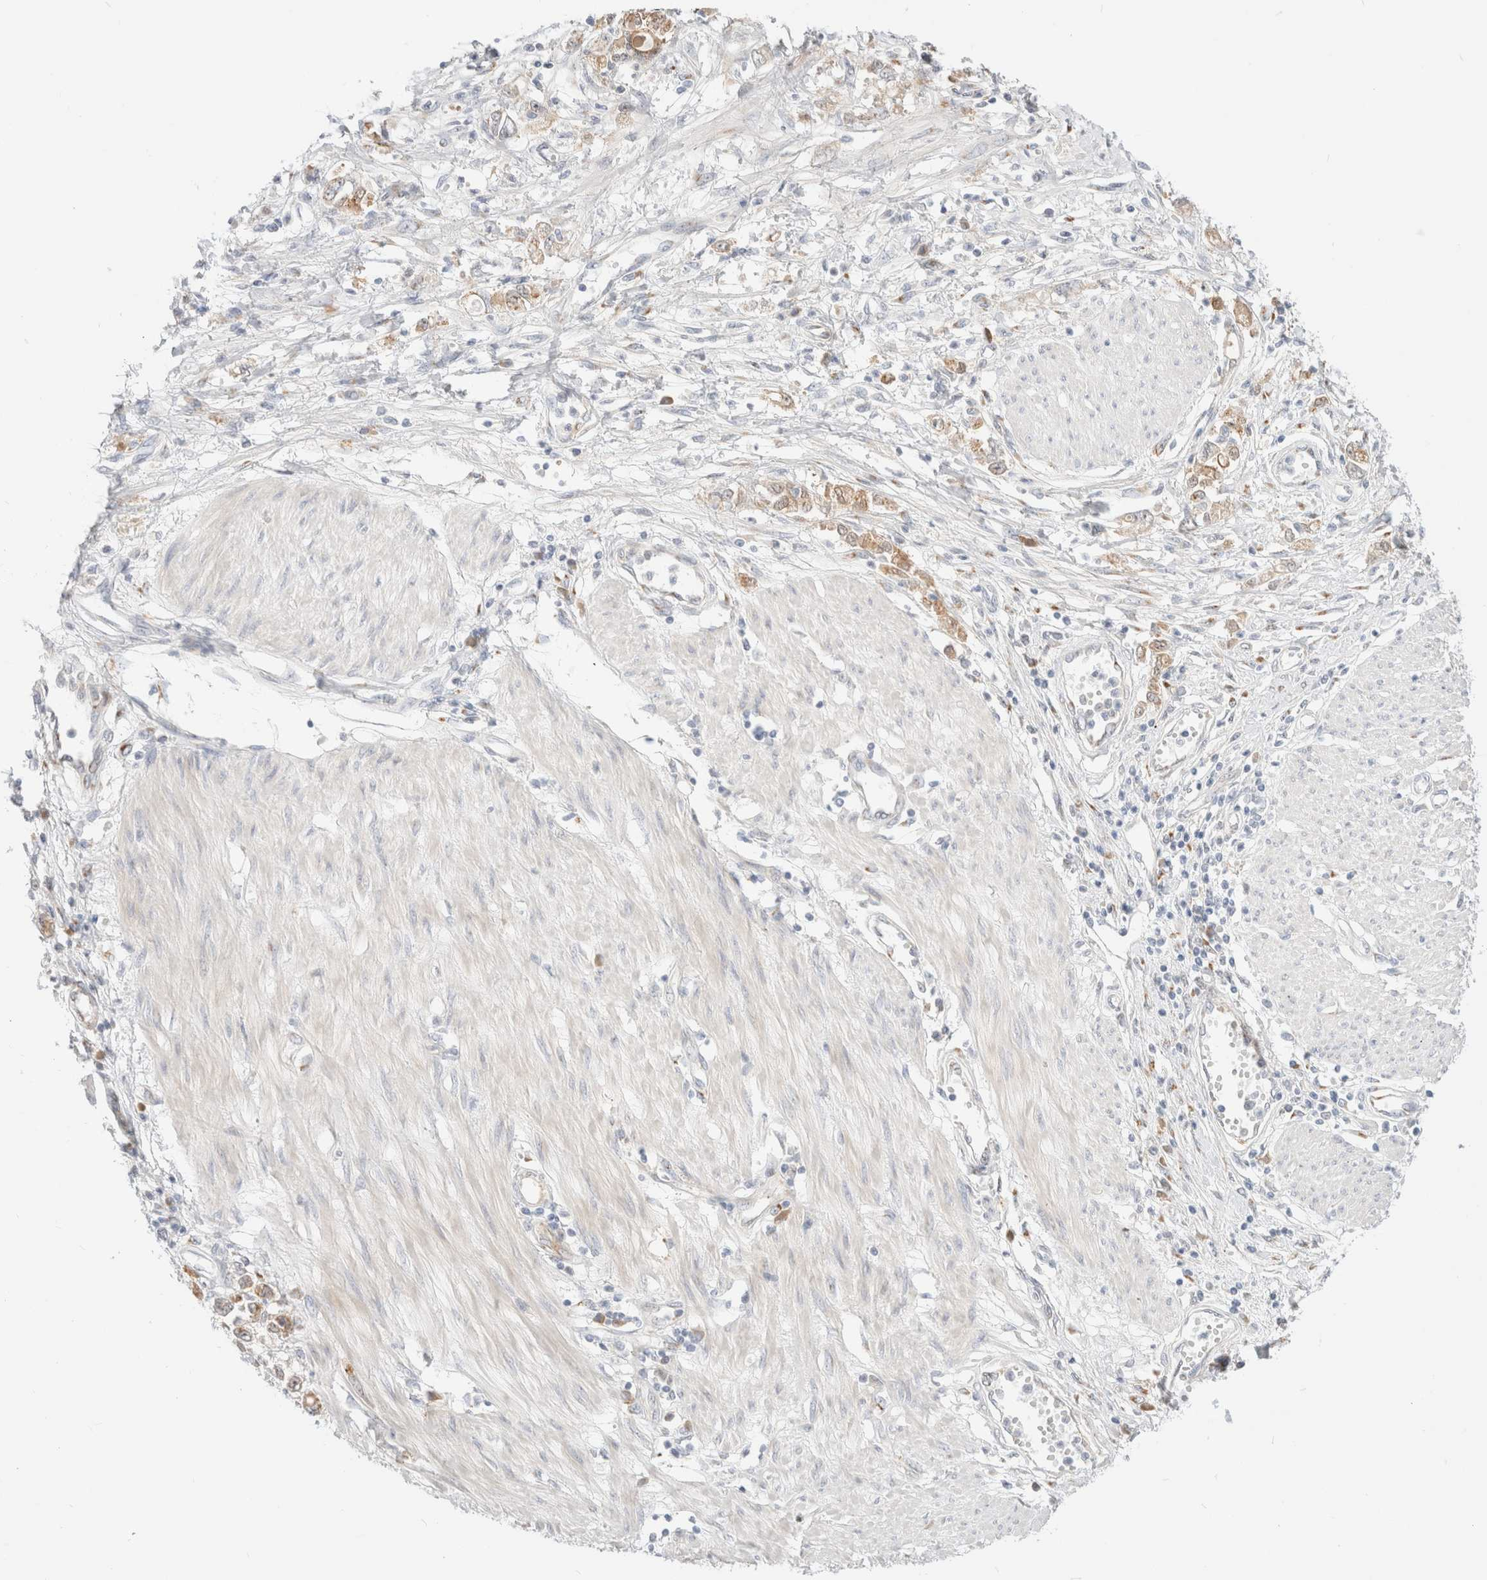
{"staining": {"intensity": "weak", "quantity": ">75%", "location": "cytoplasmic/membranous"}, "tissue": "stomach cancer", "cell_type": "Tumor cells", "image_type": "cancer", "snomed": [{"axis": "morphology", "description": "Adenocarcinoma, NOS"}, {"axis": "topography", "description": "Stomach"}], "caption": "Immunohistochemistry (IHC) of human stomach cancer displays low levels of weak cytoplasmic/membranous expression in about >75% of tumor cells. The staining was performed using DAB to visualize the protein expression in brown, while the nuclei were stained in blue with hematoxylin (Magnification: 20x).", "gene": "EFCAB13", "patient": {"sex": "female", "age": 76}}